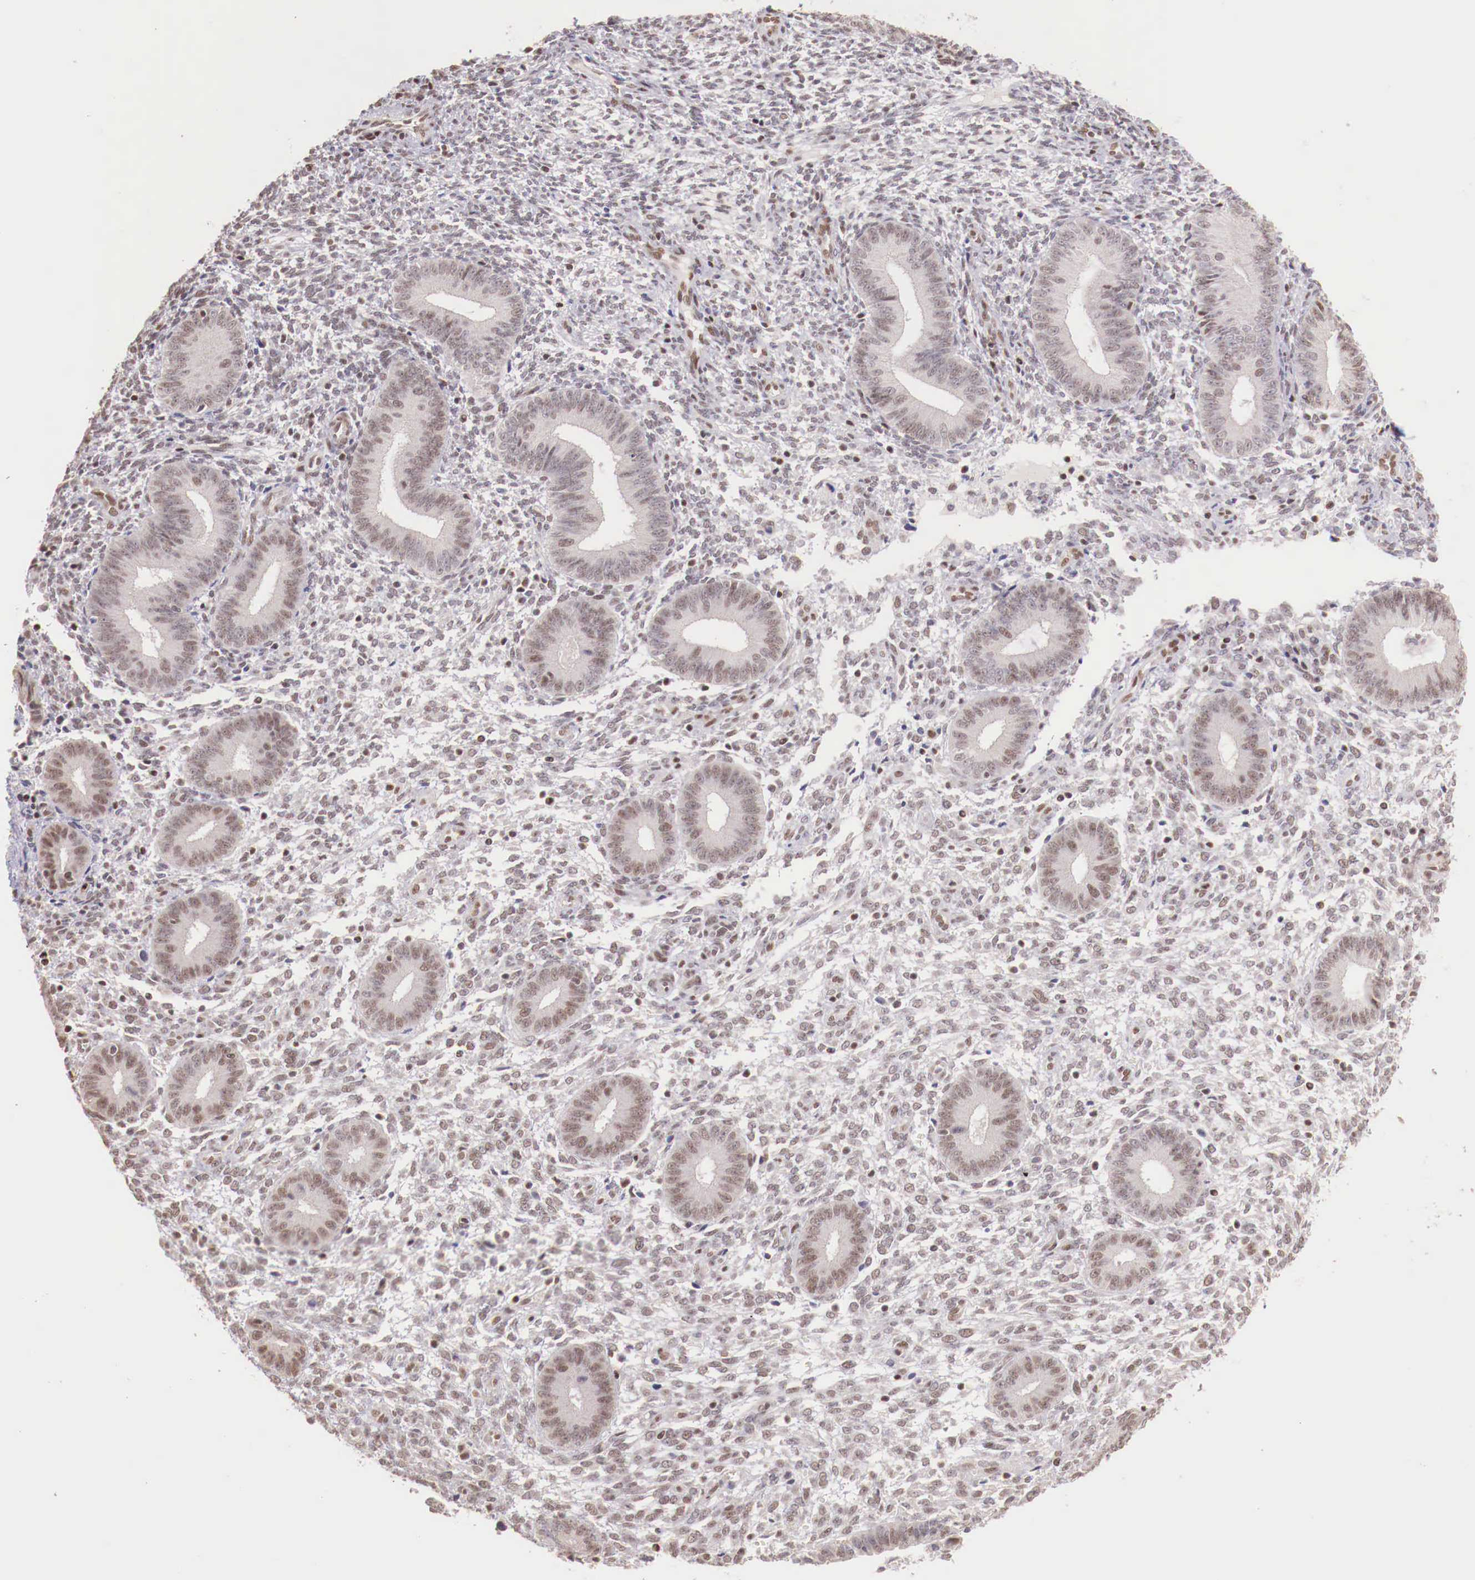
{"staining": {"intensity": "weak", "quantity": "<25%", "location": "nuclear"}, "tissue": "endometrium", "cell_type": "Cells in endometrial stroma", "image_type": "normal", "snomed": [{"axis": "morphology", "description": "Normal tissue, NOS"}, {"axis": "topography", "description": "Endometrium"}], "caption": "Protein analysis of benign endometrium exhibits no significant positivity in cells in endometrial stroma.", "gene": "SP1", "patient": {"sex": "female", "age": 35}}